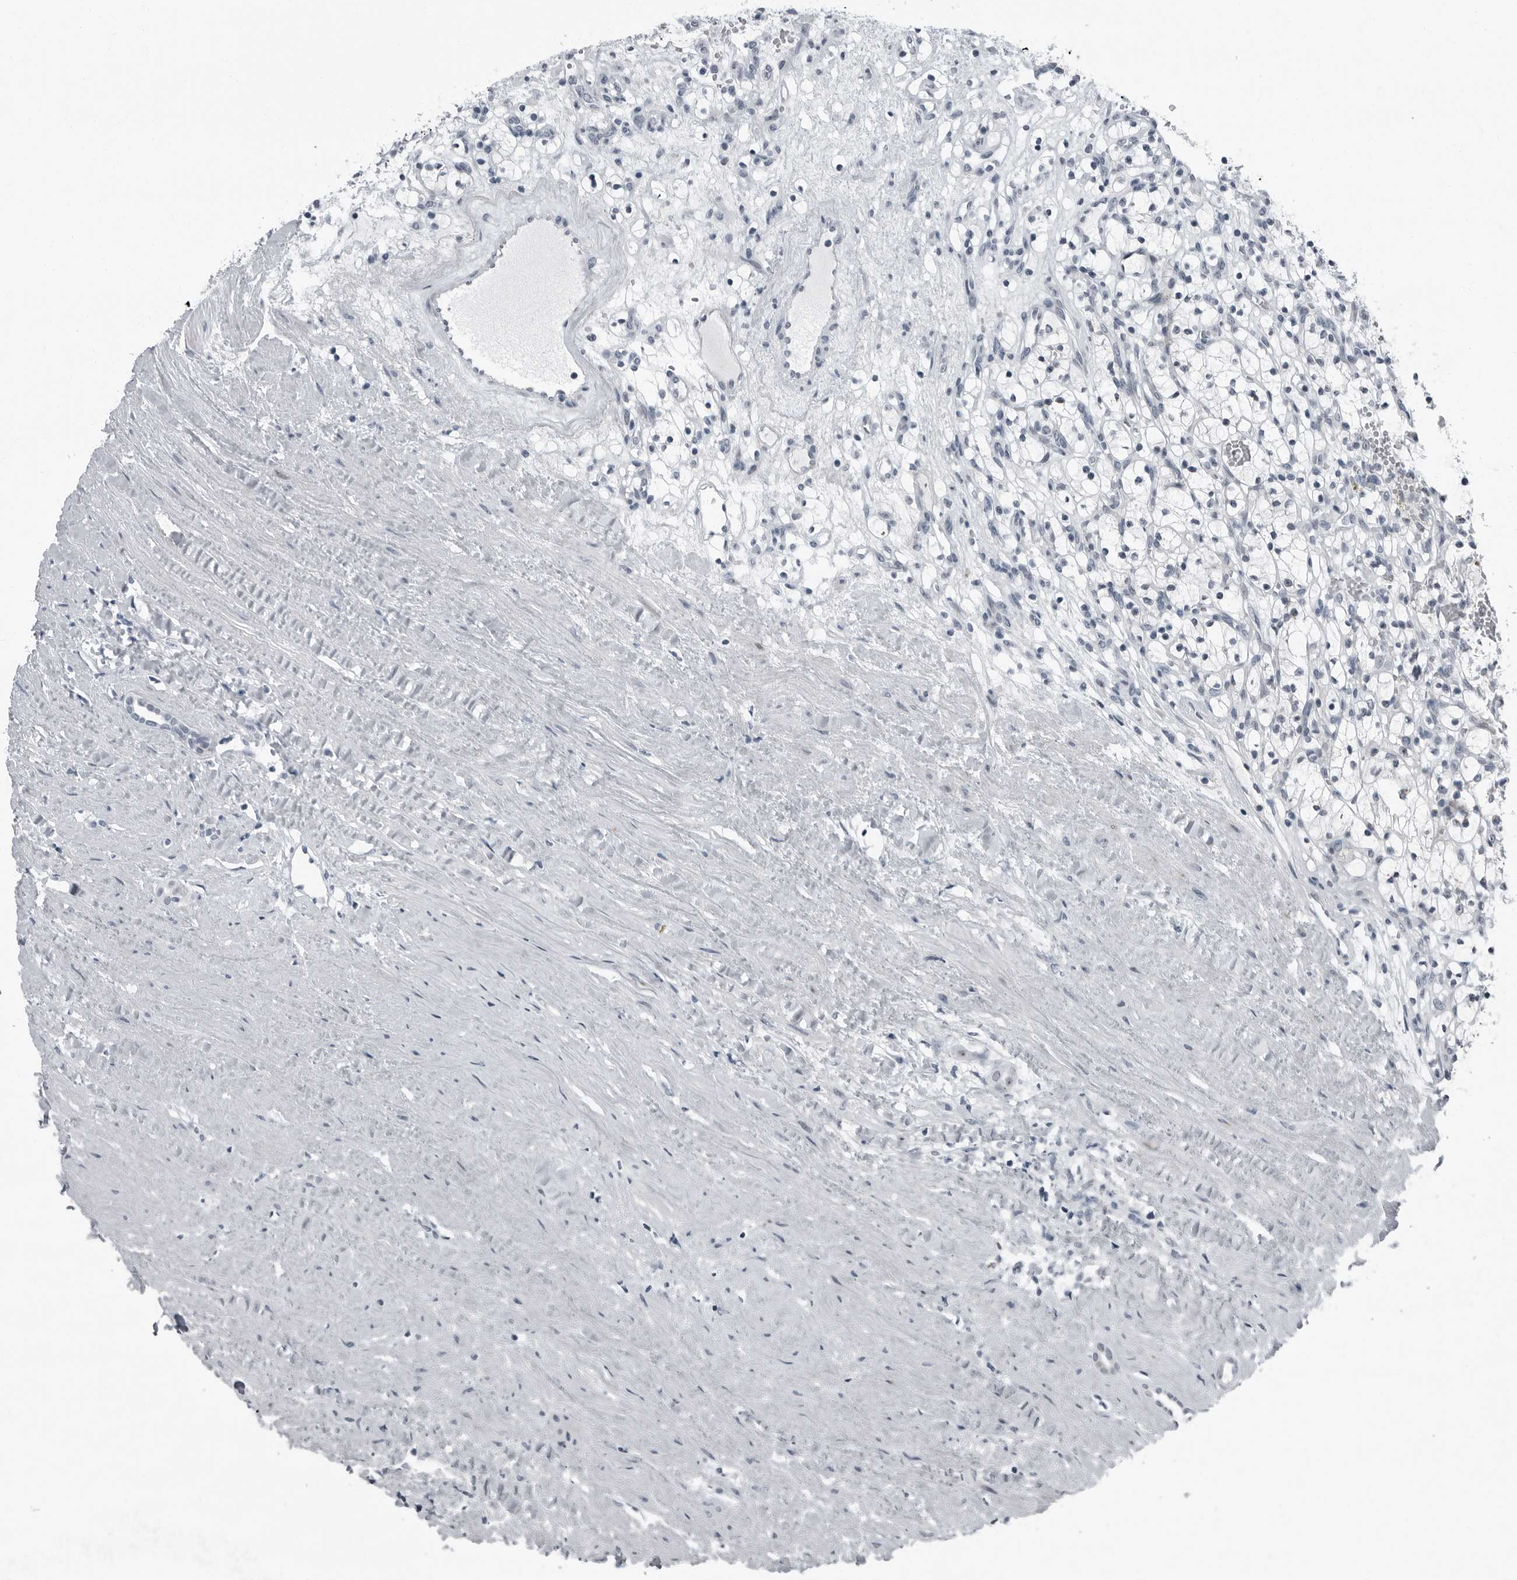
{"staining": {"intensity": "negative", "quantity": "none", "location": "none"}, "tissue": "renal cancer", "cell_type": "Tumor cells", "image_type": "cancer", "snomed": [{"axis": "morphology", "description": "Adenocarcinoma, NOS"}, {"axis": "topography", "description": "Kidney"}], "caption": "Adenocarcinoma (renal) stained for a protein using IHC shows no positivity tumor cells.", "gene": "PDCD11", "patient": {"sex": "female", "age": 57}}